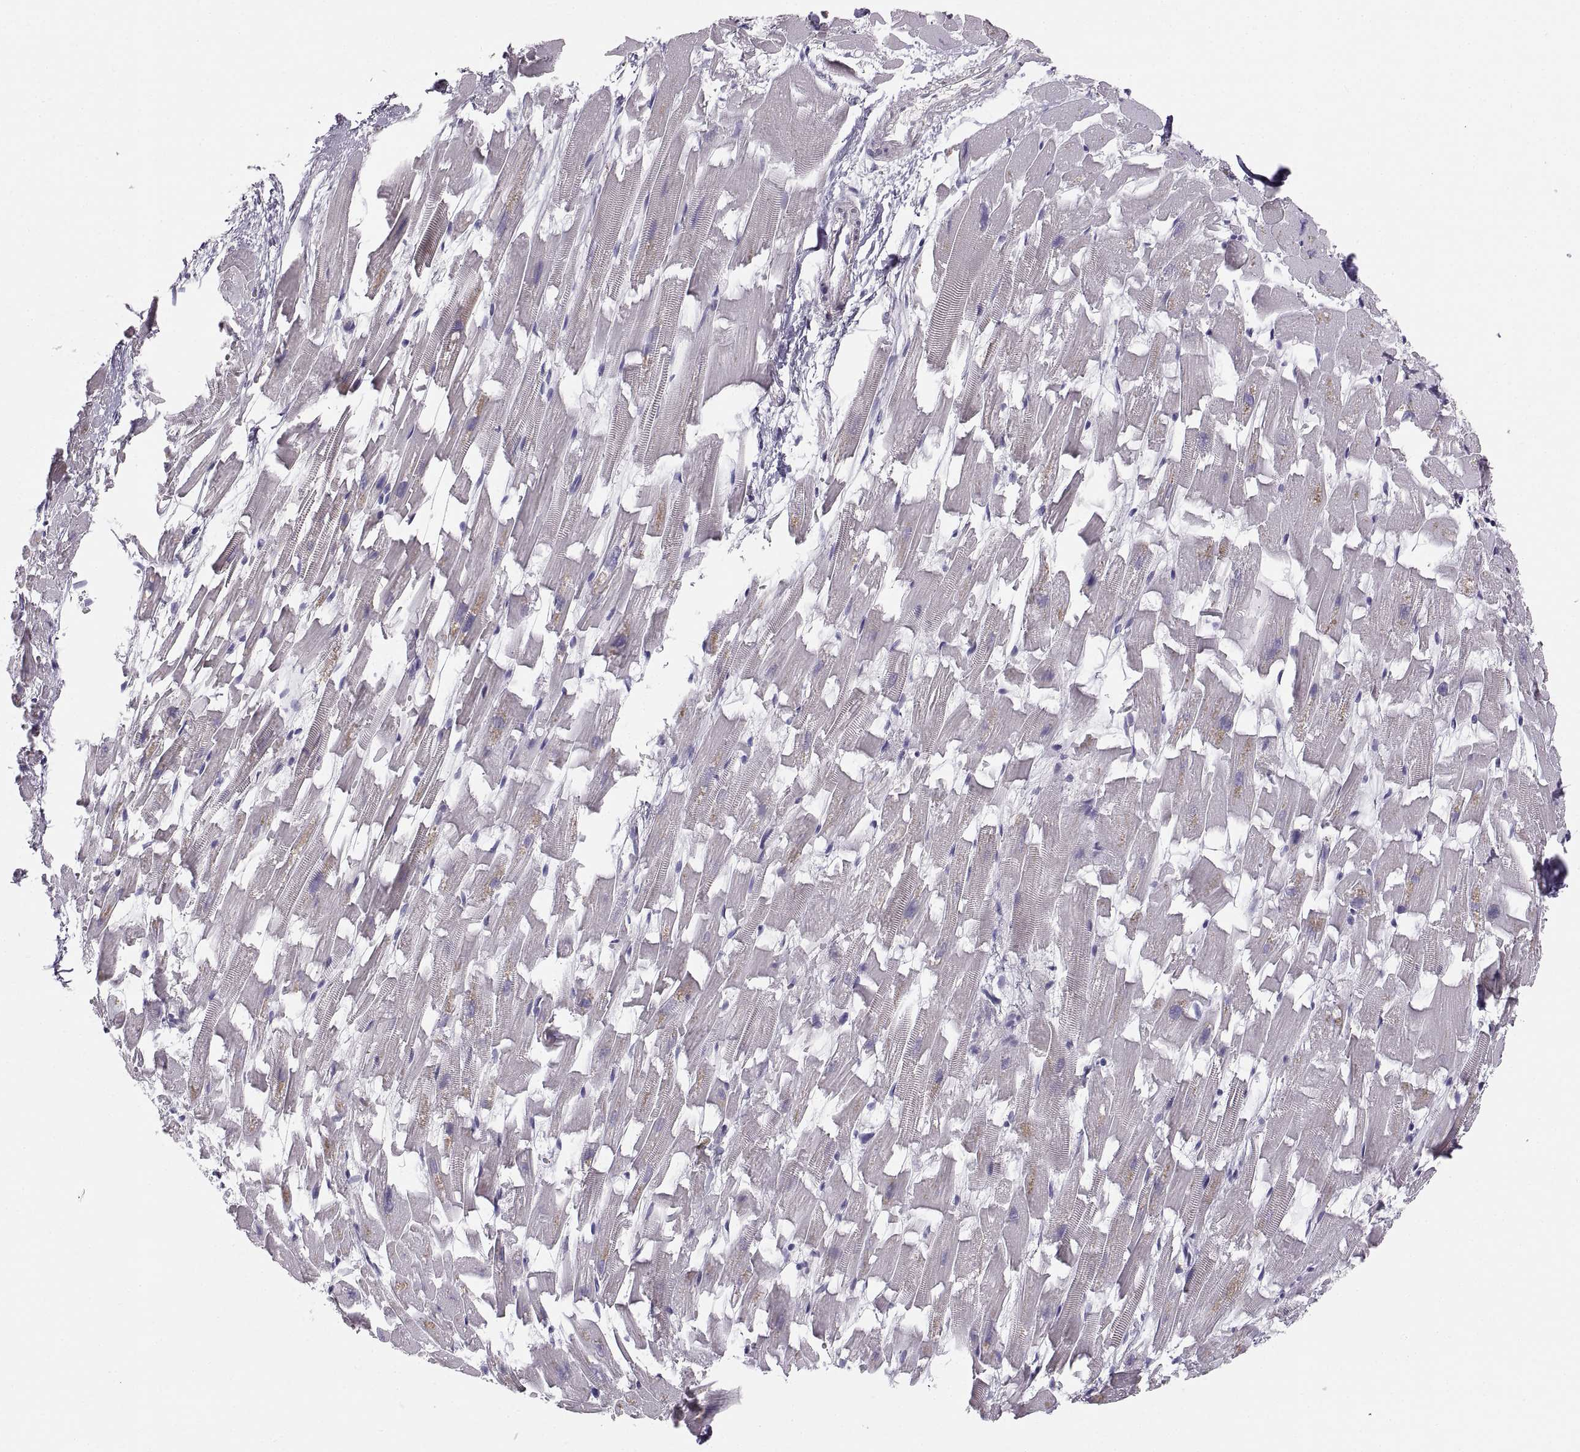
{"staining": {"intensity": "negative", "quantity": "none", "location": "none"}, "tissue": "heart muscle", "cell_type": "Cardiomyocytes", "image_type": "normal", "snomed": [{"axis": "morphology", "description": "Normal tissue, NOS"}, {"axis": "topography", "description": "Heart"}], "caption": "Unremarkable heart muscle was stained to show a protein in brown. There is no significant staining in cardiomyocytes. The staining is performed using DAB (3,3'-diaminobenzidine) brown chromogen with nuclei counter-stained in using hematoxylin.", "gene": "COL9A3", "patient": {"sex": "female", "age": 64}}